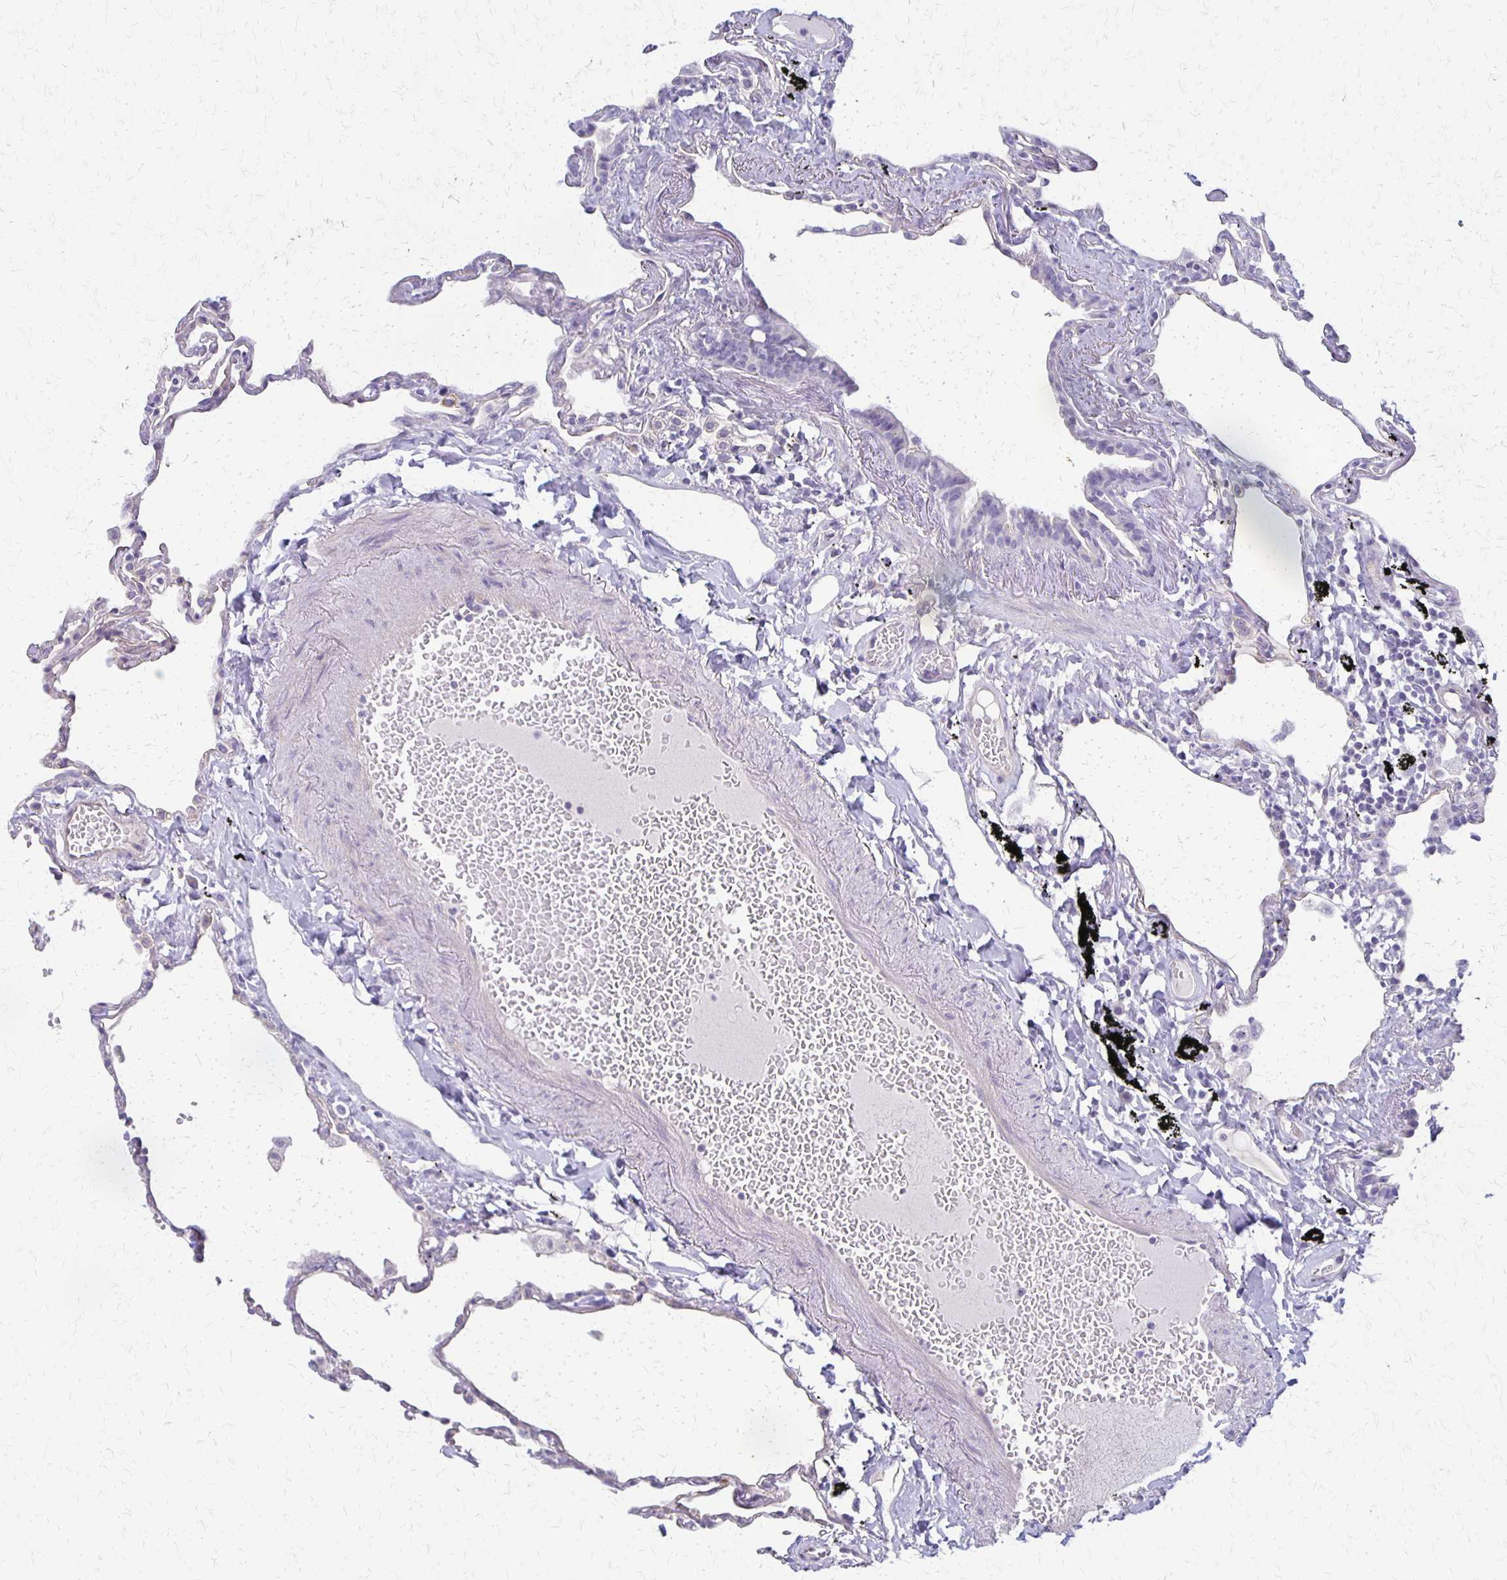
{"staining": {"intensity": "weak", "quantity": "<25%", "location": "cytoplasmic/membranous"}, "tissue": "lung", "cell_type": "Alveolar cells", "image_type": "normal", "snomed": [{"axis": "morphology", "description": "Normal tissue, NOS"}, {"axis": "topography", "description": "Lung"}], "caption": "Immunohistochemical staining of benign human lung reveals no significant positivity in alveolar cells.", "gene": "RHOC", "patient": {"sex": "female", "age": 67}}